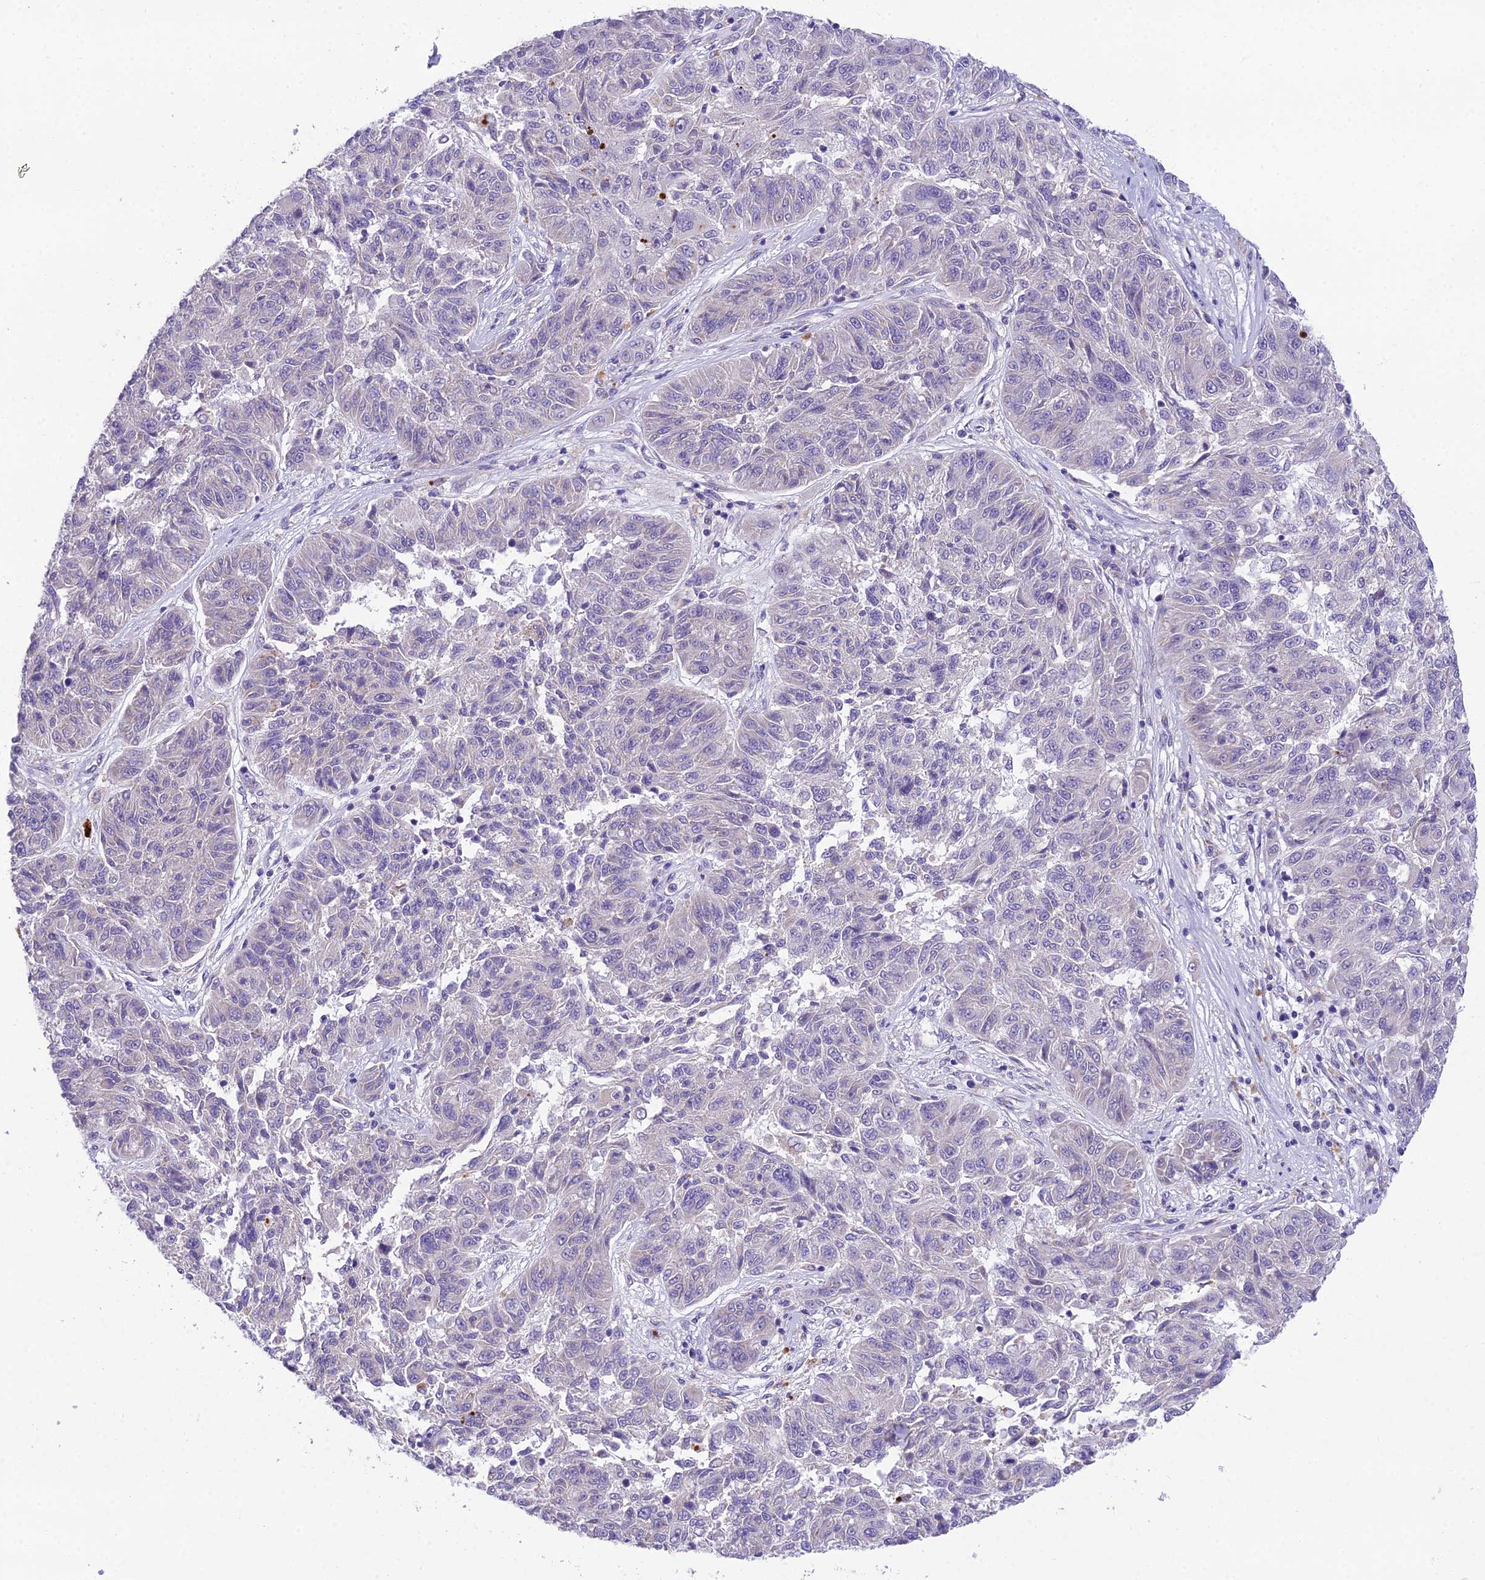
{"staining": {"intensity": "negative", "quantity": "none", "location": "none"}, "tissue": "melanoma", "cell_type": "Tumor cells", "image_type": "cancer", "snomed": [{"axis": "morphology", "description": "Malignant melanoma, NOS"}, {"axis": "topography", "description": "Skin"}], "caption": "Human melanoma stained for a protein using immunohistochemistry (IHC) shows no expression in tumor cells.", "gene": "MIIP", "patient": {"sex": "male", "age": 53}}